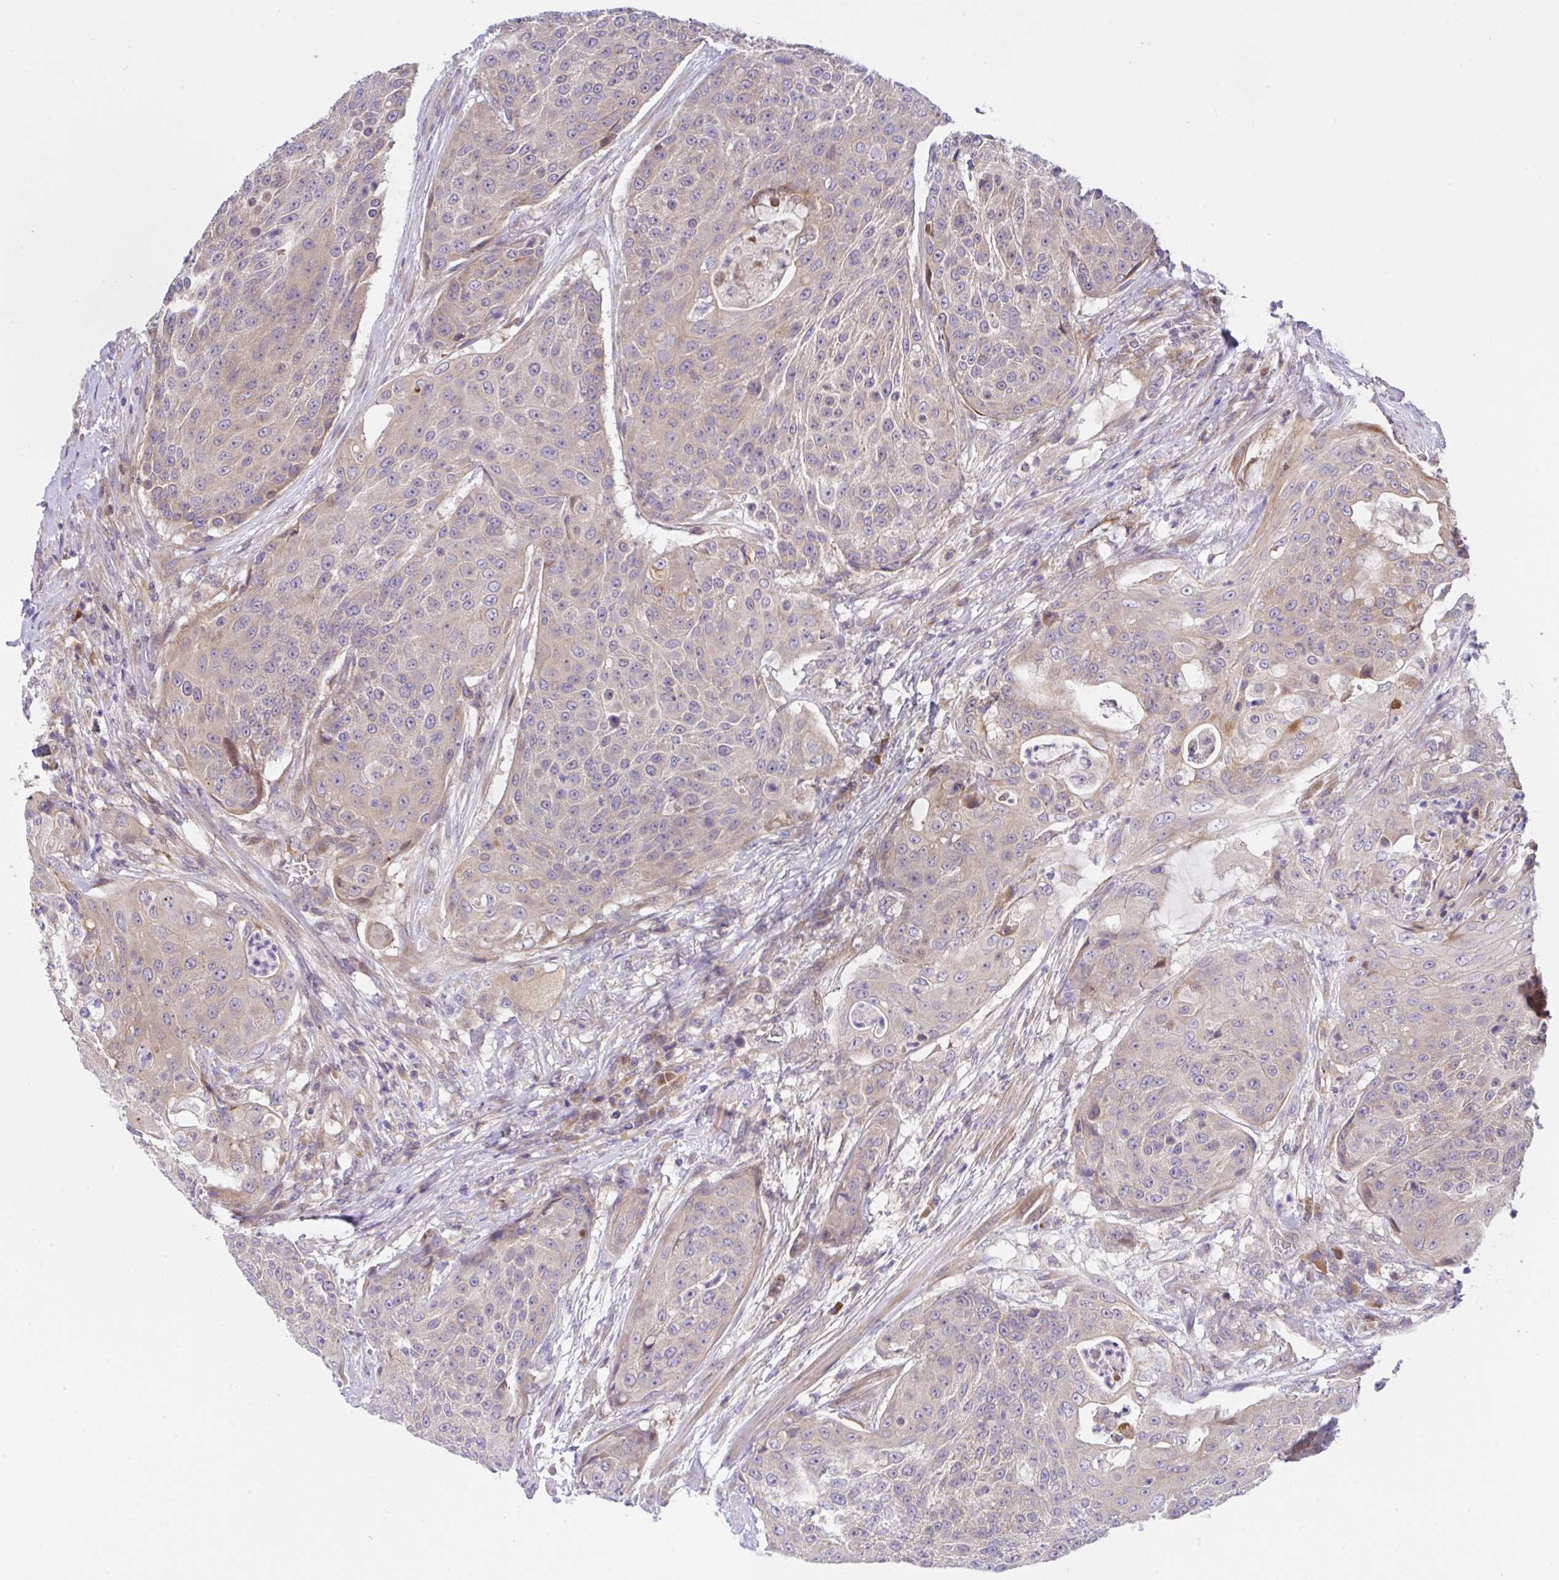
{"staining": {"intensity": "weak", "quantity": "25%-75%", "location": "cytoplasmic/membranous"}, "tissue": "urothelial cancer", "cell_type": "Tumor cells", "image_type": "cancer", "snomed": [{"axis": "morphology", "description": "Urothelial carcinoma, High grade"}, {"axis": "topography", "description": "Urinary bladder"}], "caption": "High-grade urothelial carcinoma stained with a protein marker displays weak staining in tumor cells.", "gene": "UBE4A", "patient": {"sex": "female", "age": 63}}